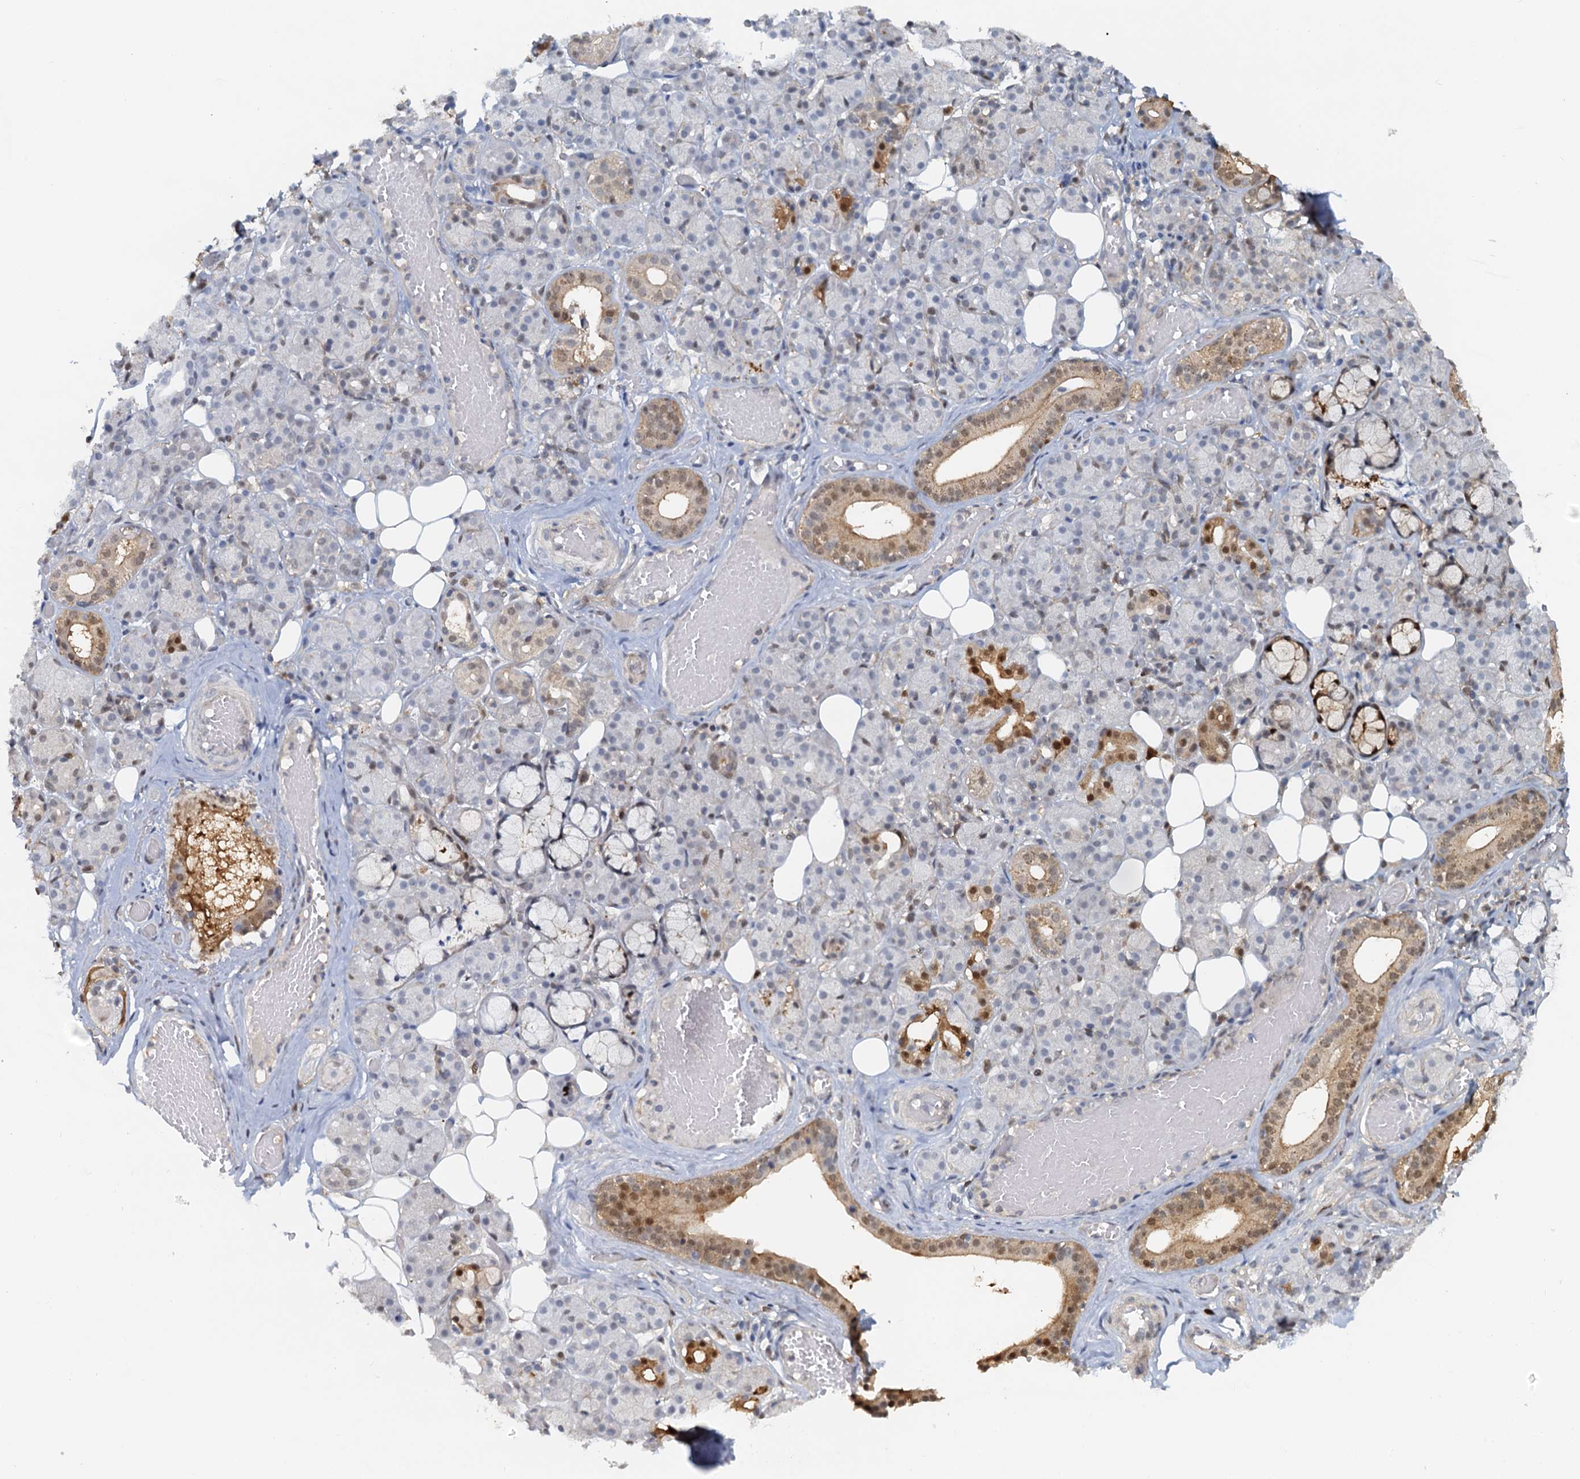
{"staining": {"intensity": "moderate", "quantity": "<25%", "location": "cytoplasmic/membranous,nuclear"}, "tissue": "salivary gland", "cell_type": "Glandular cells", "image_type": "normal", "snomed": [{"axis": "morphology", "description": "Normal tissue, NOS"}, {"axis": "topography", "description": "Salivary gland"}], "caption": "Immunohistochemistry (IHC) histopathology image of unremarkable salivary gland: human salivary gland stained using immunohistochemistry demonstrates low levels of moderate protein expression localized specifically in the cytoplasmic/membranous,nuclear of glandular cells, appearing as a cytoplasmic/membranous,nuclear brown color.", "gene": "SPINDOC", "patient": {"sex": "male", "age": 63}}